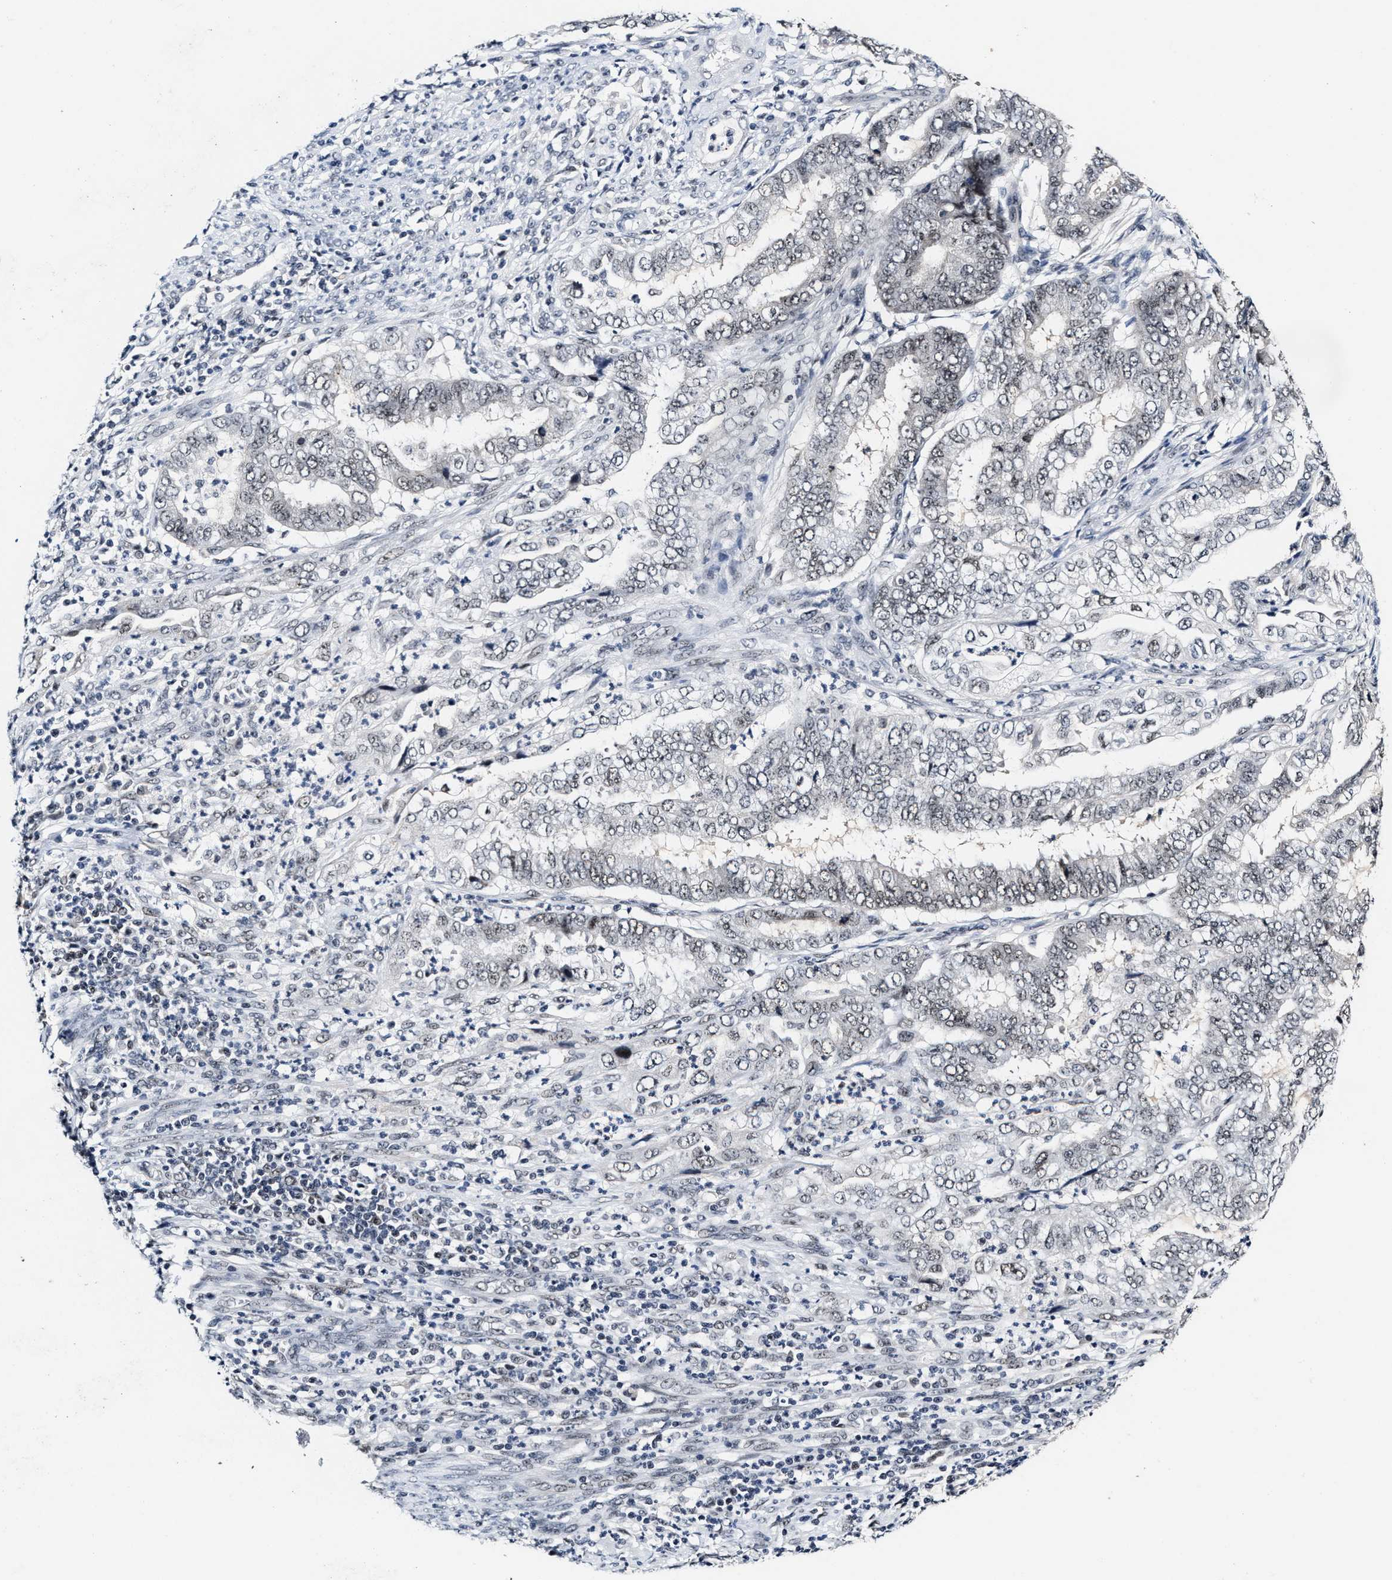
{"staining": {"intensity": "negative", "quantity": "none", "location": "none"}, "tissue": "endometrial cancer", "cell_type": "Tumor cells", "image_type": "cancer", "snomed": [{"axis": "morphology", "description": "Adenocarcinoma, NOS"}, {"axis": "topography", "description": "Endometrium"}], "caption": "This is an IHC image of human adenocarcinoma (endometrial). There is no positivity in tumor cells.", "gene": "INIP", "patient": {"sex": "female", "age": 51}}